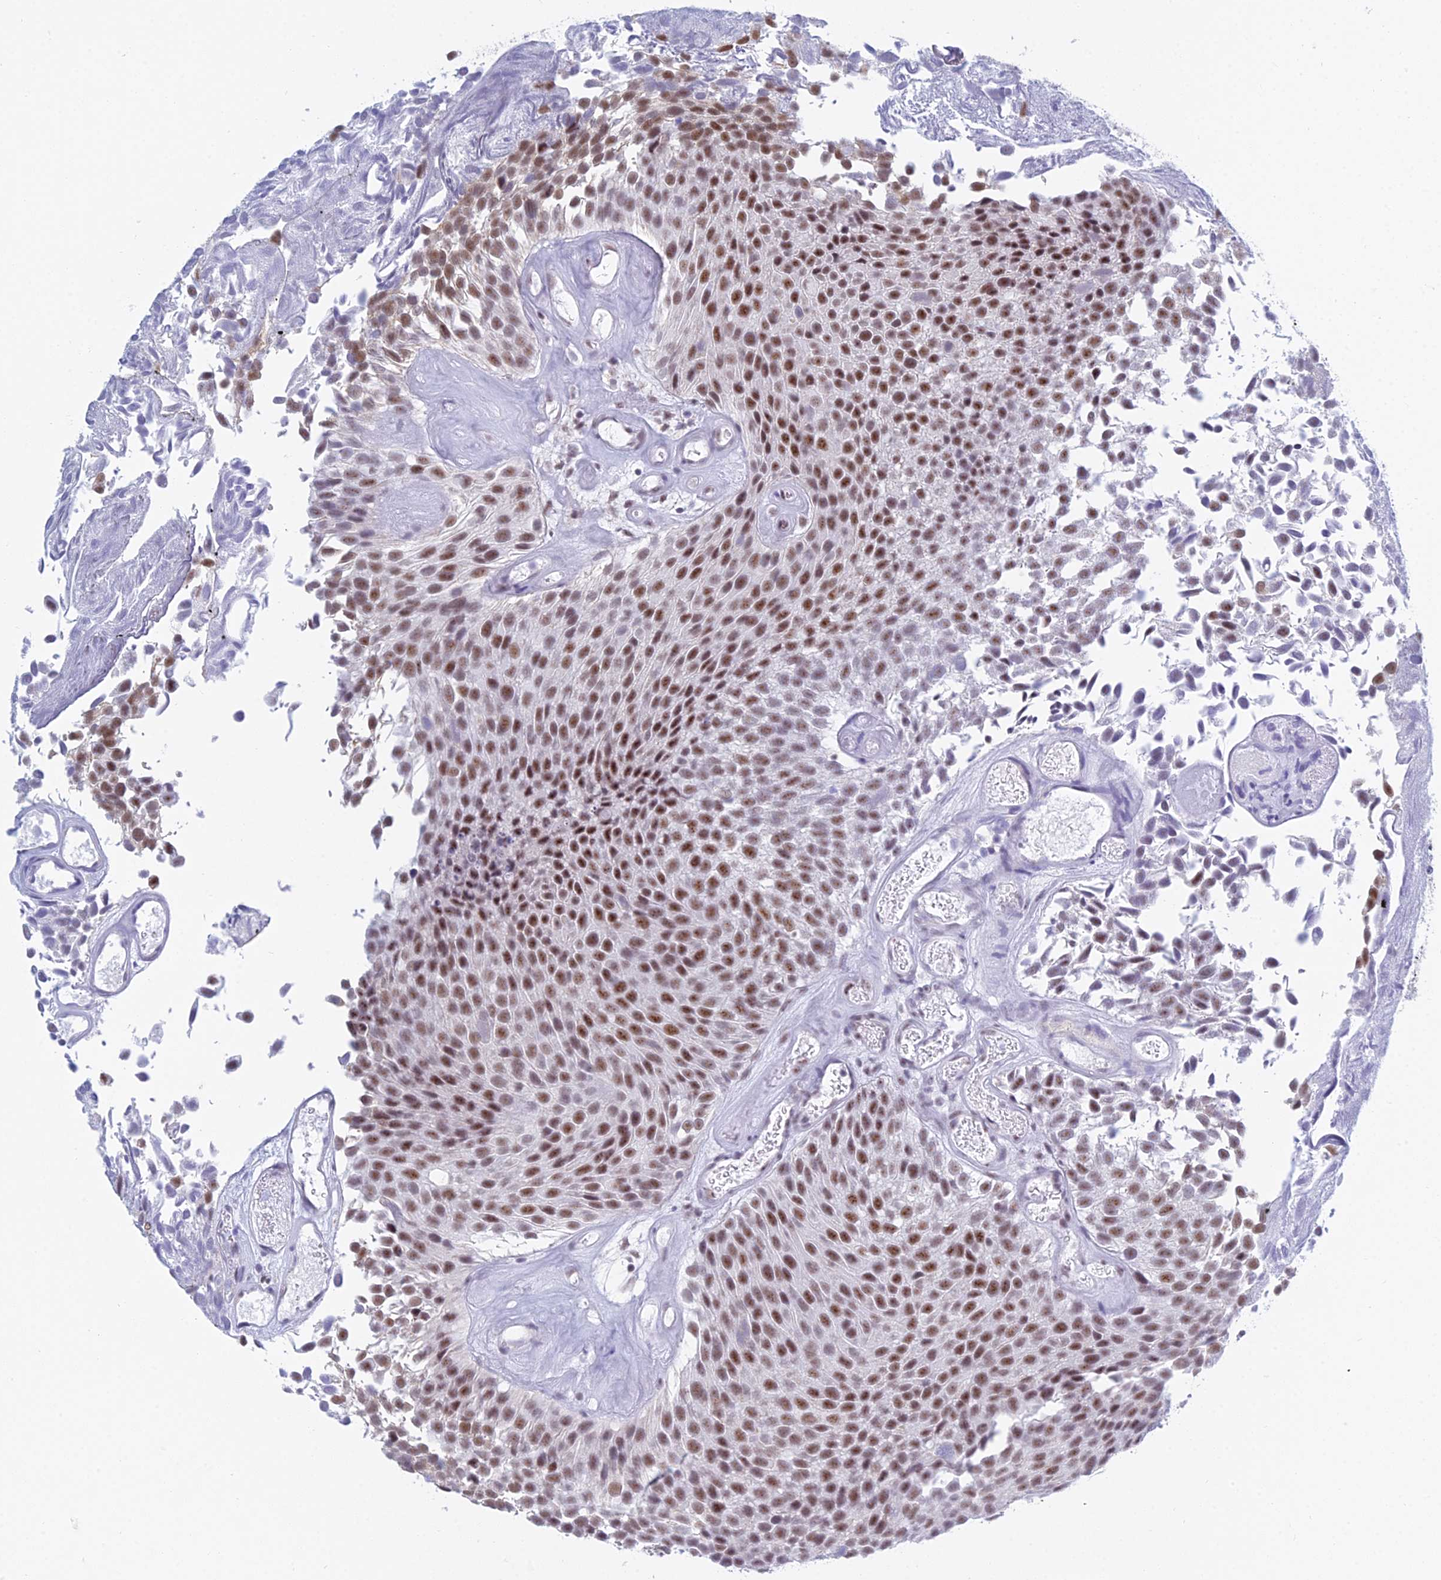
{"staining": {"intensity": "moderate", "quantity": ">75%", "location": "nuclear"}, "tissue": "urothelial cancer", "cell_type": "Tumor cells", "image_type": "cancer", "snomed": [{"axis": "morphology", "description": "Urothelial carcinoma, Low grade"}, {"axis": "topography", "description": "Urinary bladder"}], "caption": "Protein expression analysis of urothelial carcinoma (low-grade) shows moderate nuclear positivity in approximately >75% of tumor cells.", "gene": "KLF14", "patient": {"sex": "male", "age": 89}}